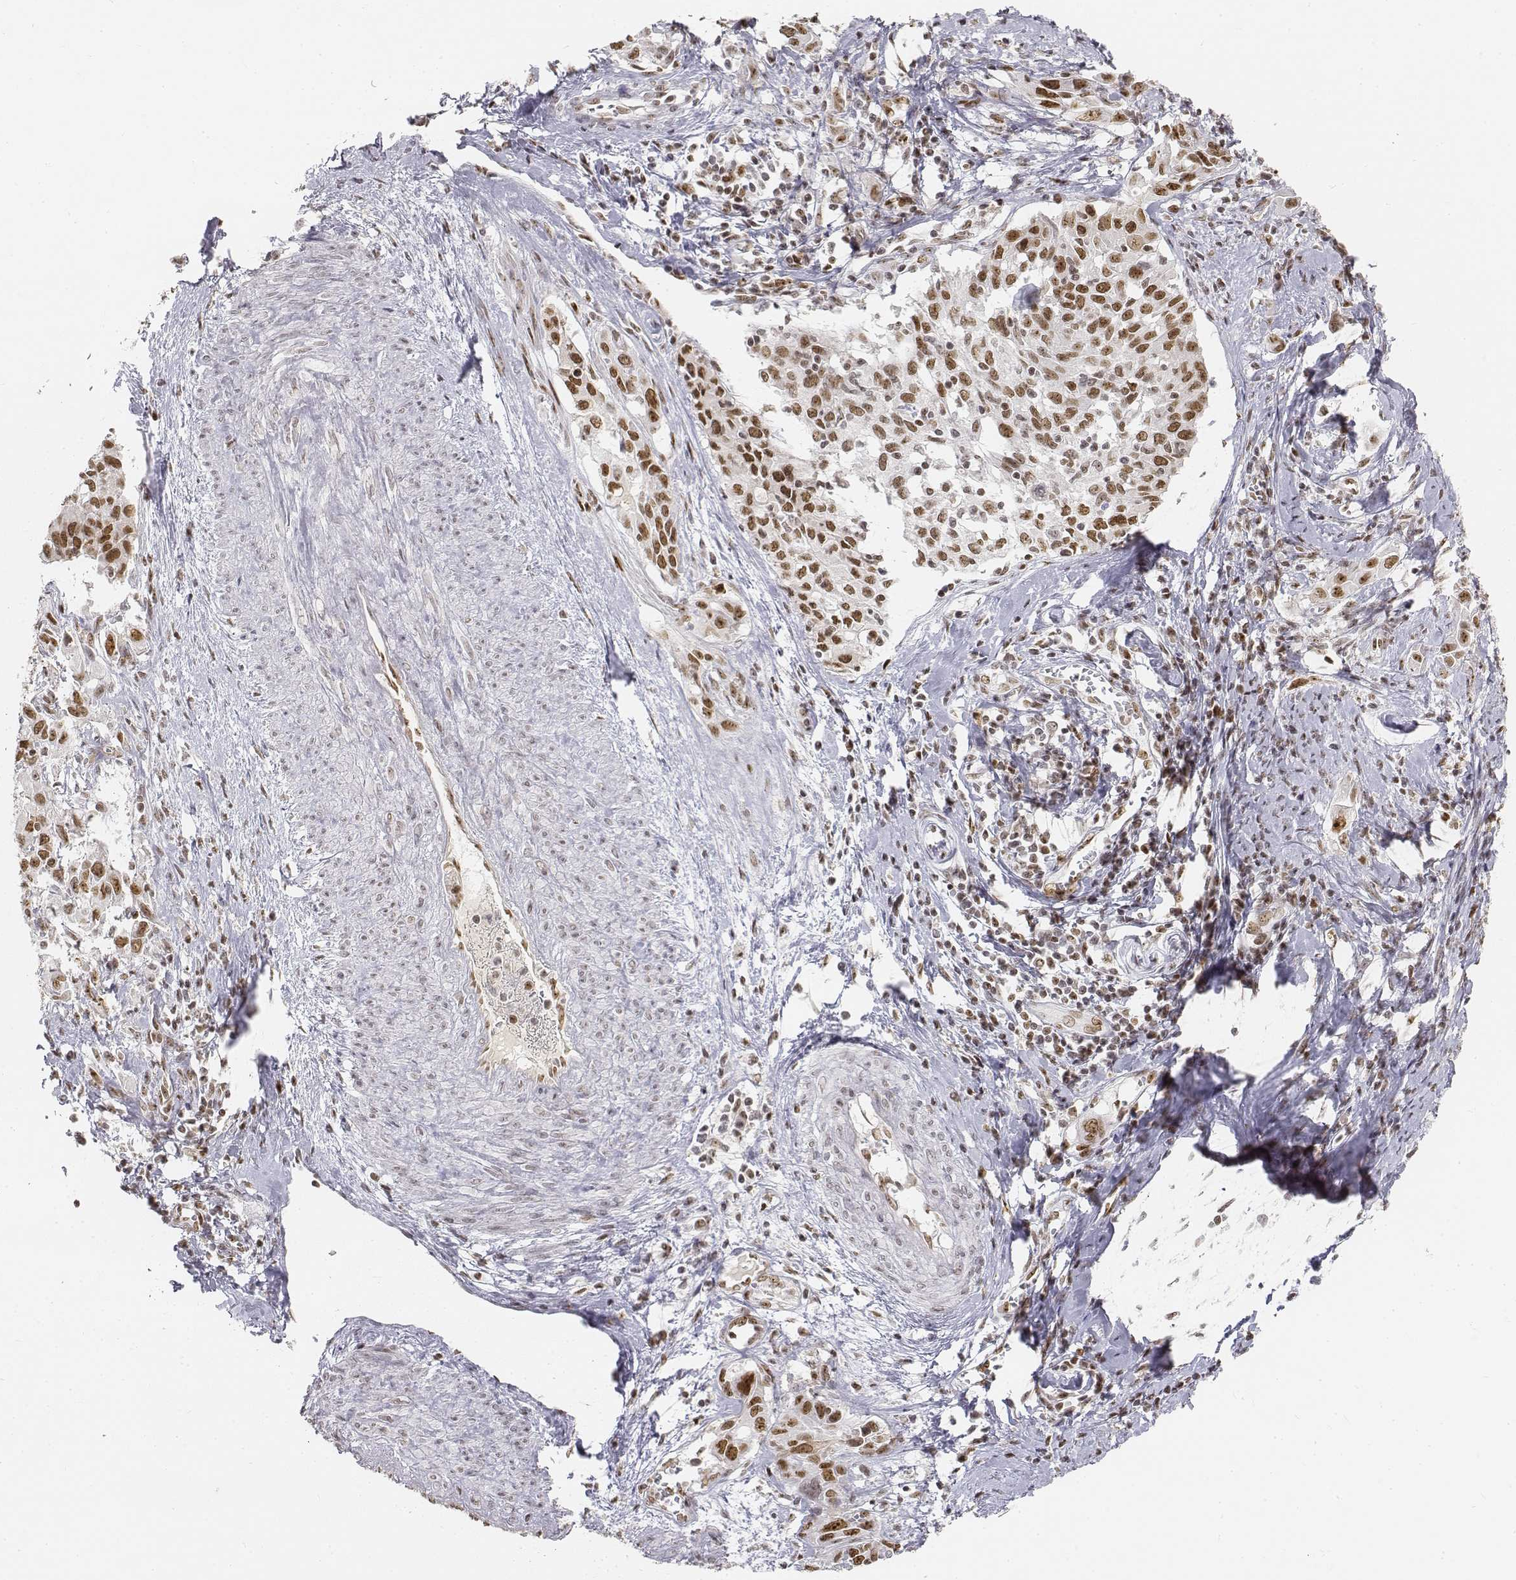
{"staining": {"intensity": "strong", "quantity": ">75%", "location": "nuclear"}, "tissue": "cervical cancer", "cell_type": "Tumor cells", "image_type": "cancer", "snomed": [{"axis": "morphology", "description": "Squamous cell carcinoma, NOS"}, {"axis": "topography", "description": "Cervix"}], "caption": "A brown stain highlights strong nuclear positivity of a protein in cervical cancer (squamous cell carcinoma) tumor cells. (IHC, brightfield microscopy, high magnification).", "gene": "PHF6", "patient": {"sex": "female", "age": 51}}